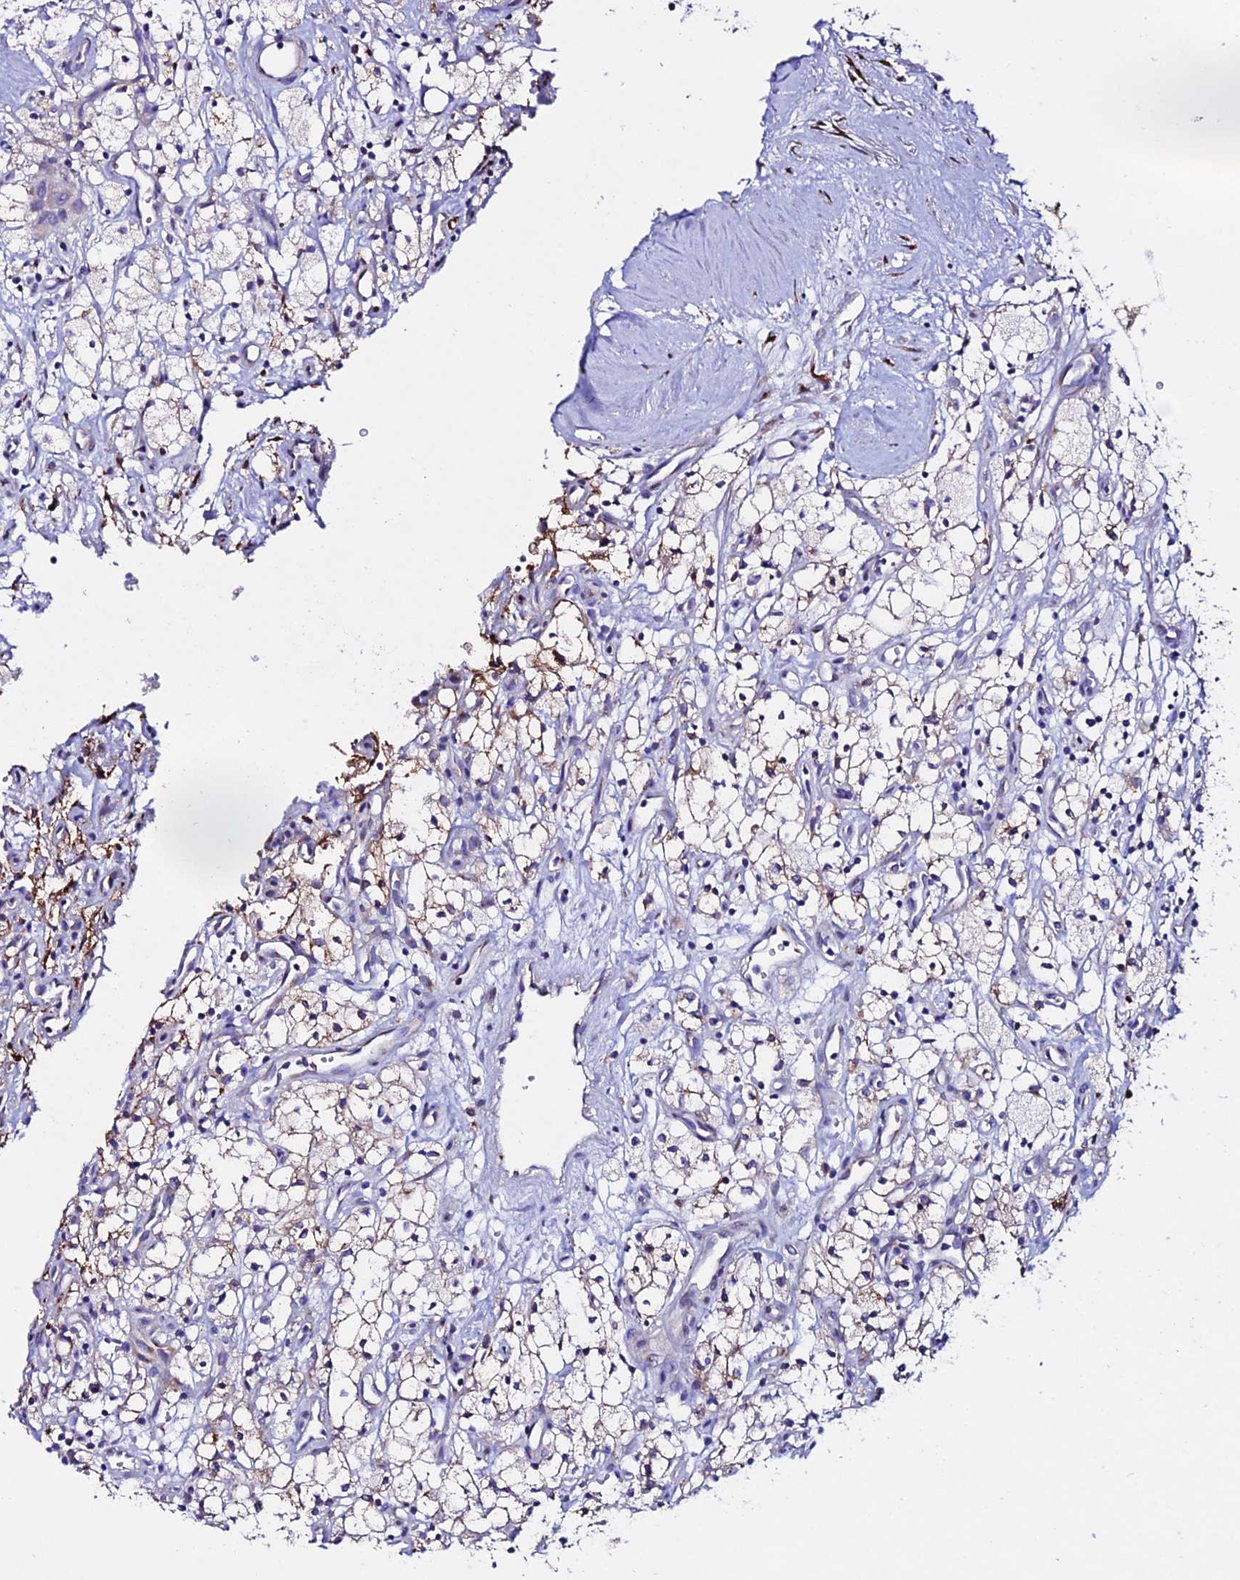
{"staining": {"intensity": "moderate", "quantity": "<25%", "location": "cytoplasmic/membranous"}, "tissue": "renal cancer", "cell_type": "Tumor cells", "image_type": "cancer", "snomed": [{"axis": "morphology", "description": "Adenocarcinoma, NOS"}, {"axis": "topography", "description": "Kidney"}], "caption": "Immunohistochemistry (IHC) (DAB (3,3'-diaminobenzidine)) staining of renal cancer (adenocarcinoma) shows moderate cytoplasmic/membranous protein positivity in approximately <25% of tumor cells.", "gene": "OR51Q1", "patient": {"sex": "male", "age": 59}}